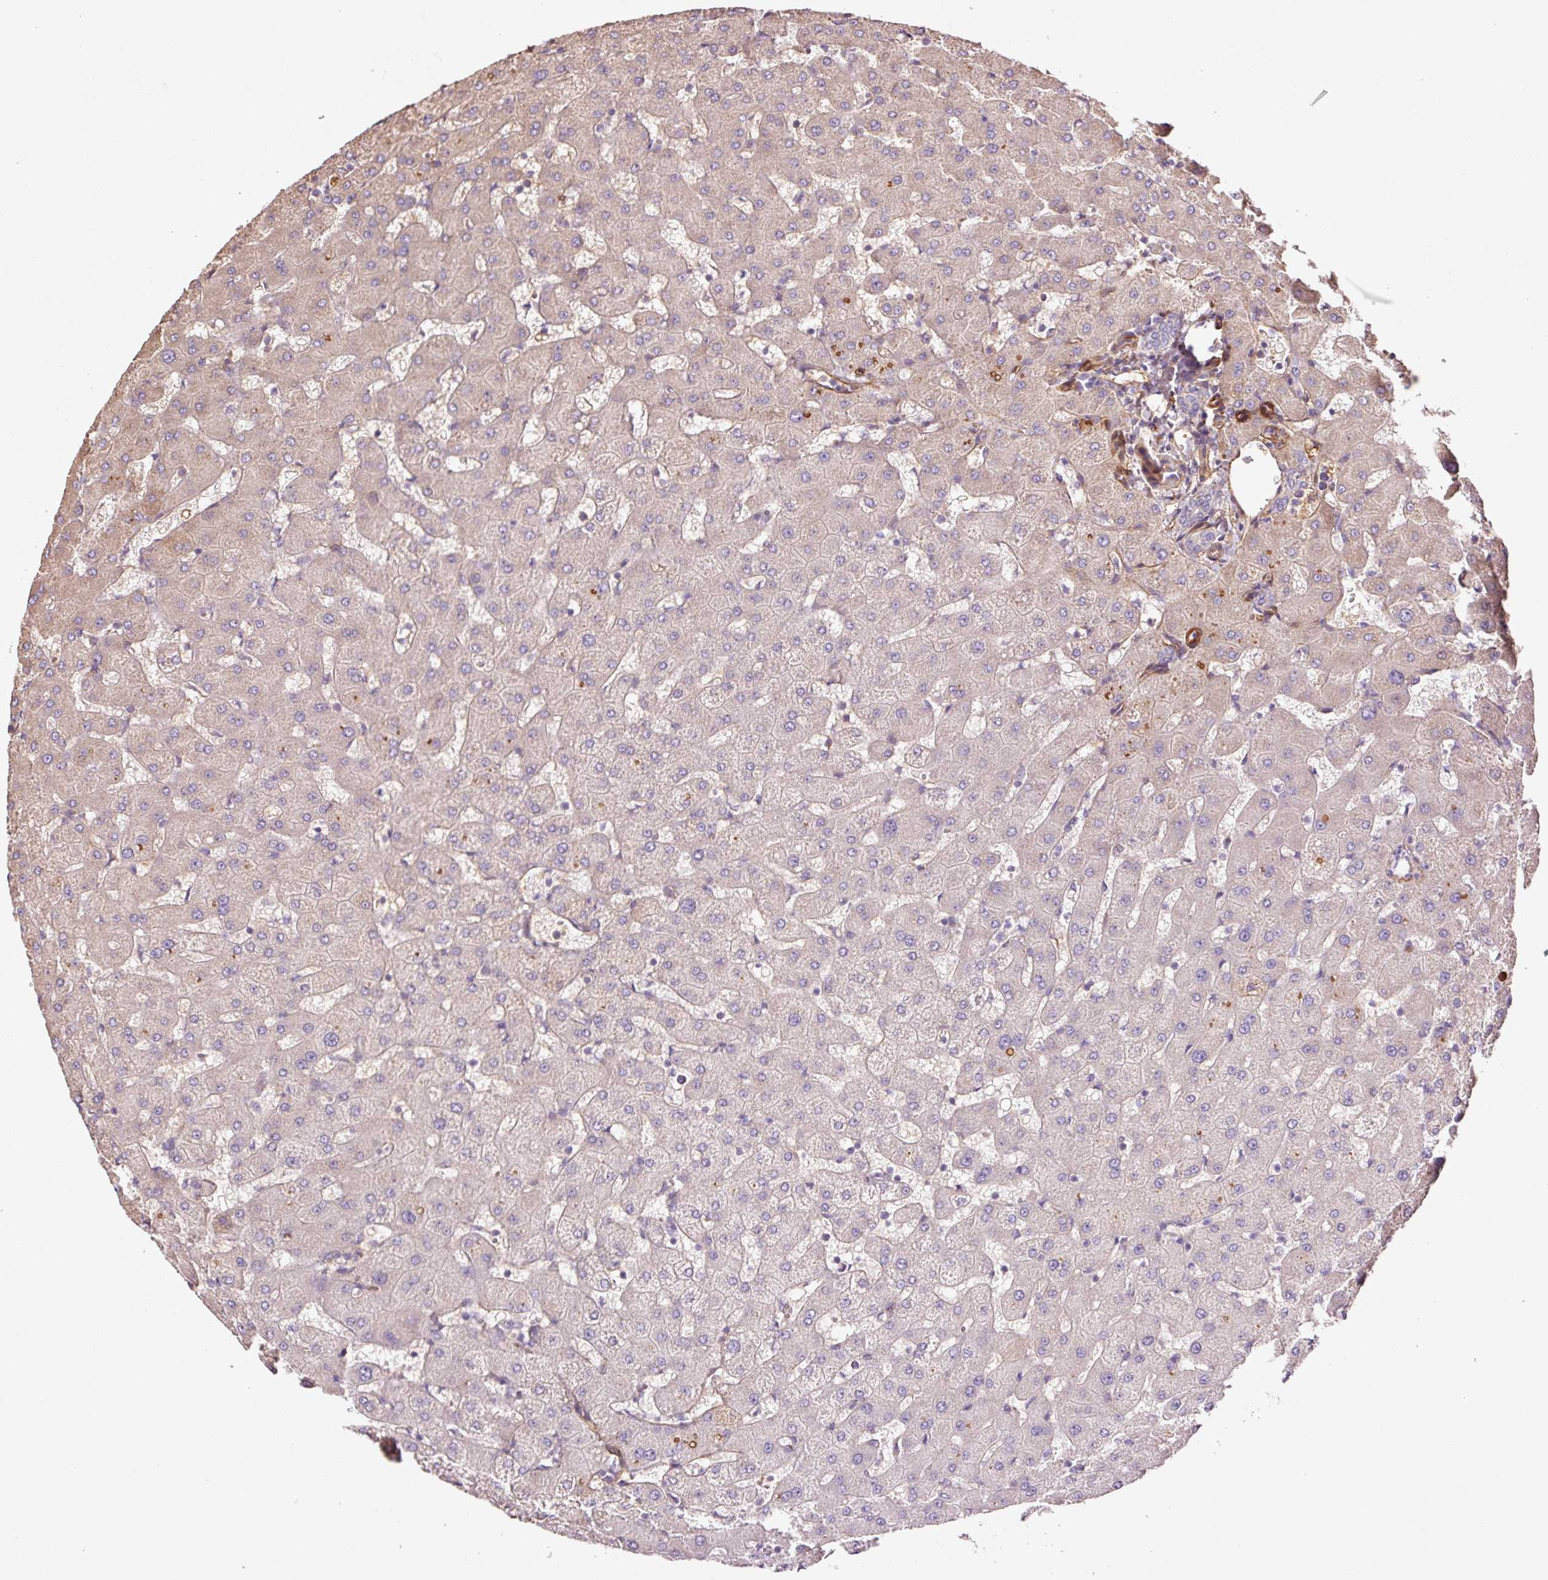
{"staining": {"intensity": "negative", "quantity": "none", "location": "none"}, "tissue": "liver", "cell_type": "Cholangiocytes", "image_type": "normal", "snomed": [{"axis": "morphology", "description": "Normal tissue, NOS"}, {"axis": "topography", "description": "Liver"}], "caption": "Immunohistochemistry (IHC) of normal human liver demonstrates no staining in cholangiocytes.", "gene": "NID2", "patient": {"sex": "female", "age": 63}}